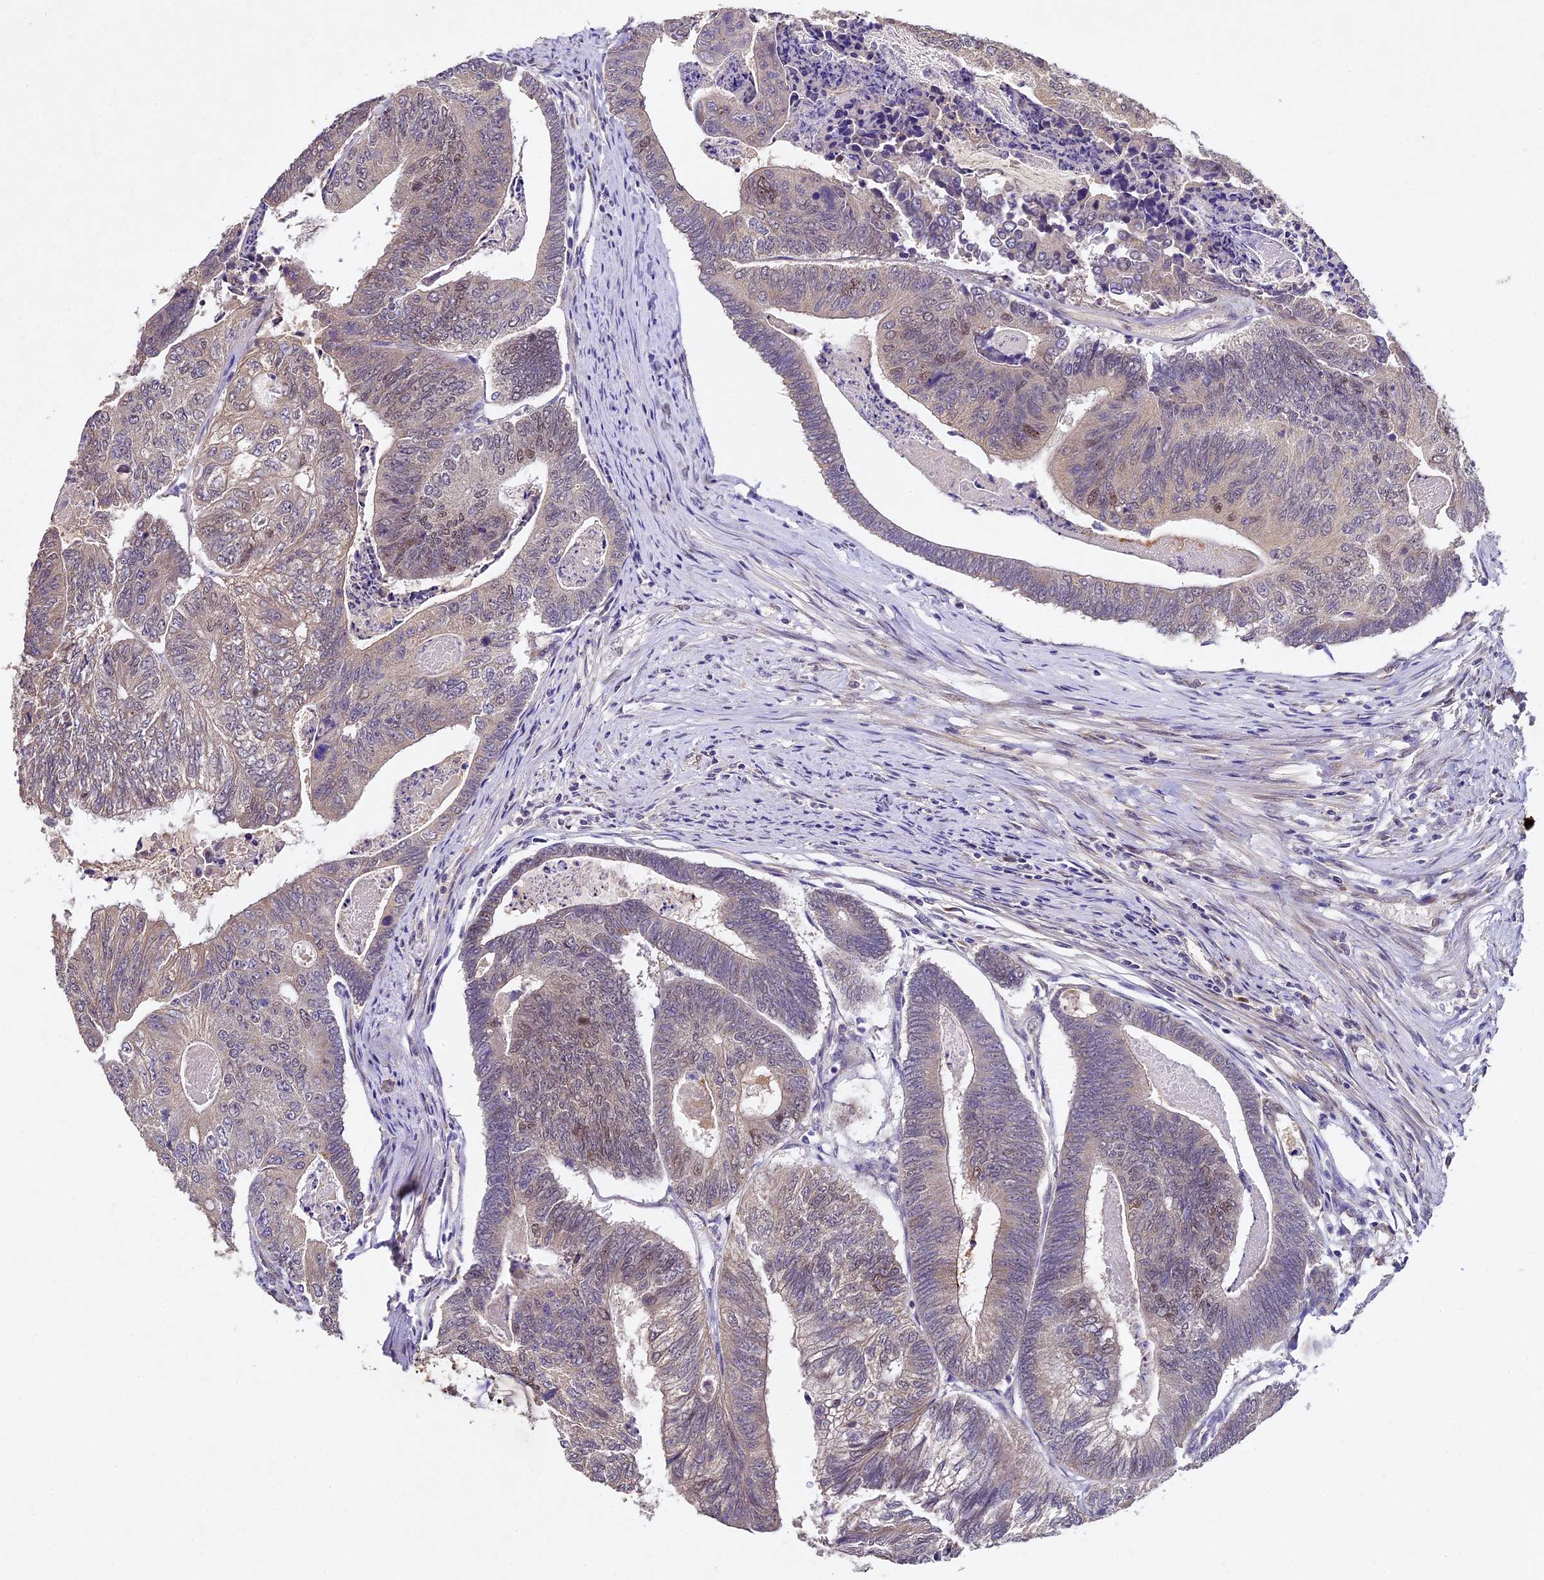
{"staining": {"intensity": "weak", "quantity": "<25%", "location": "nuclear"}, "tissue": "colorectal cancer", "cell_type": "Tumor cells", "image_type": "cancer", "snomed": [{"axis": "morphology", "description": "Adenocarcinoma, NOS"}, {"axis": "topography", "description": "Colon"}], "caption": "DAB immunohistochemical staining of colorectal cancer (adenocarcinoma) demonstrates no significant expression in tumor cells. (DAB (3,3'-diaminobenzidine) immunohistochemistry (IHC), high magnification).", "gene": "TMEM39B", "patient": {"sex": "female", "age": 67}}